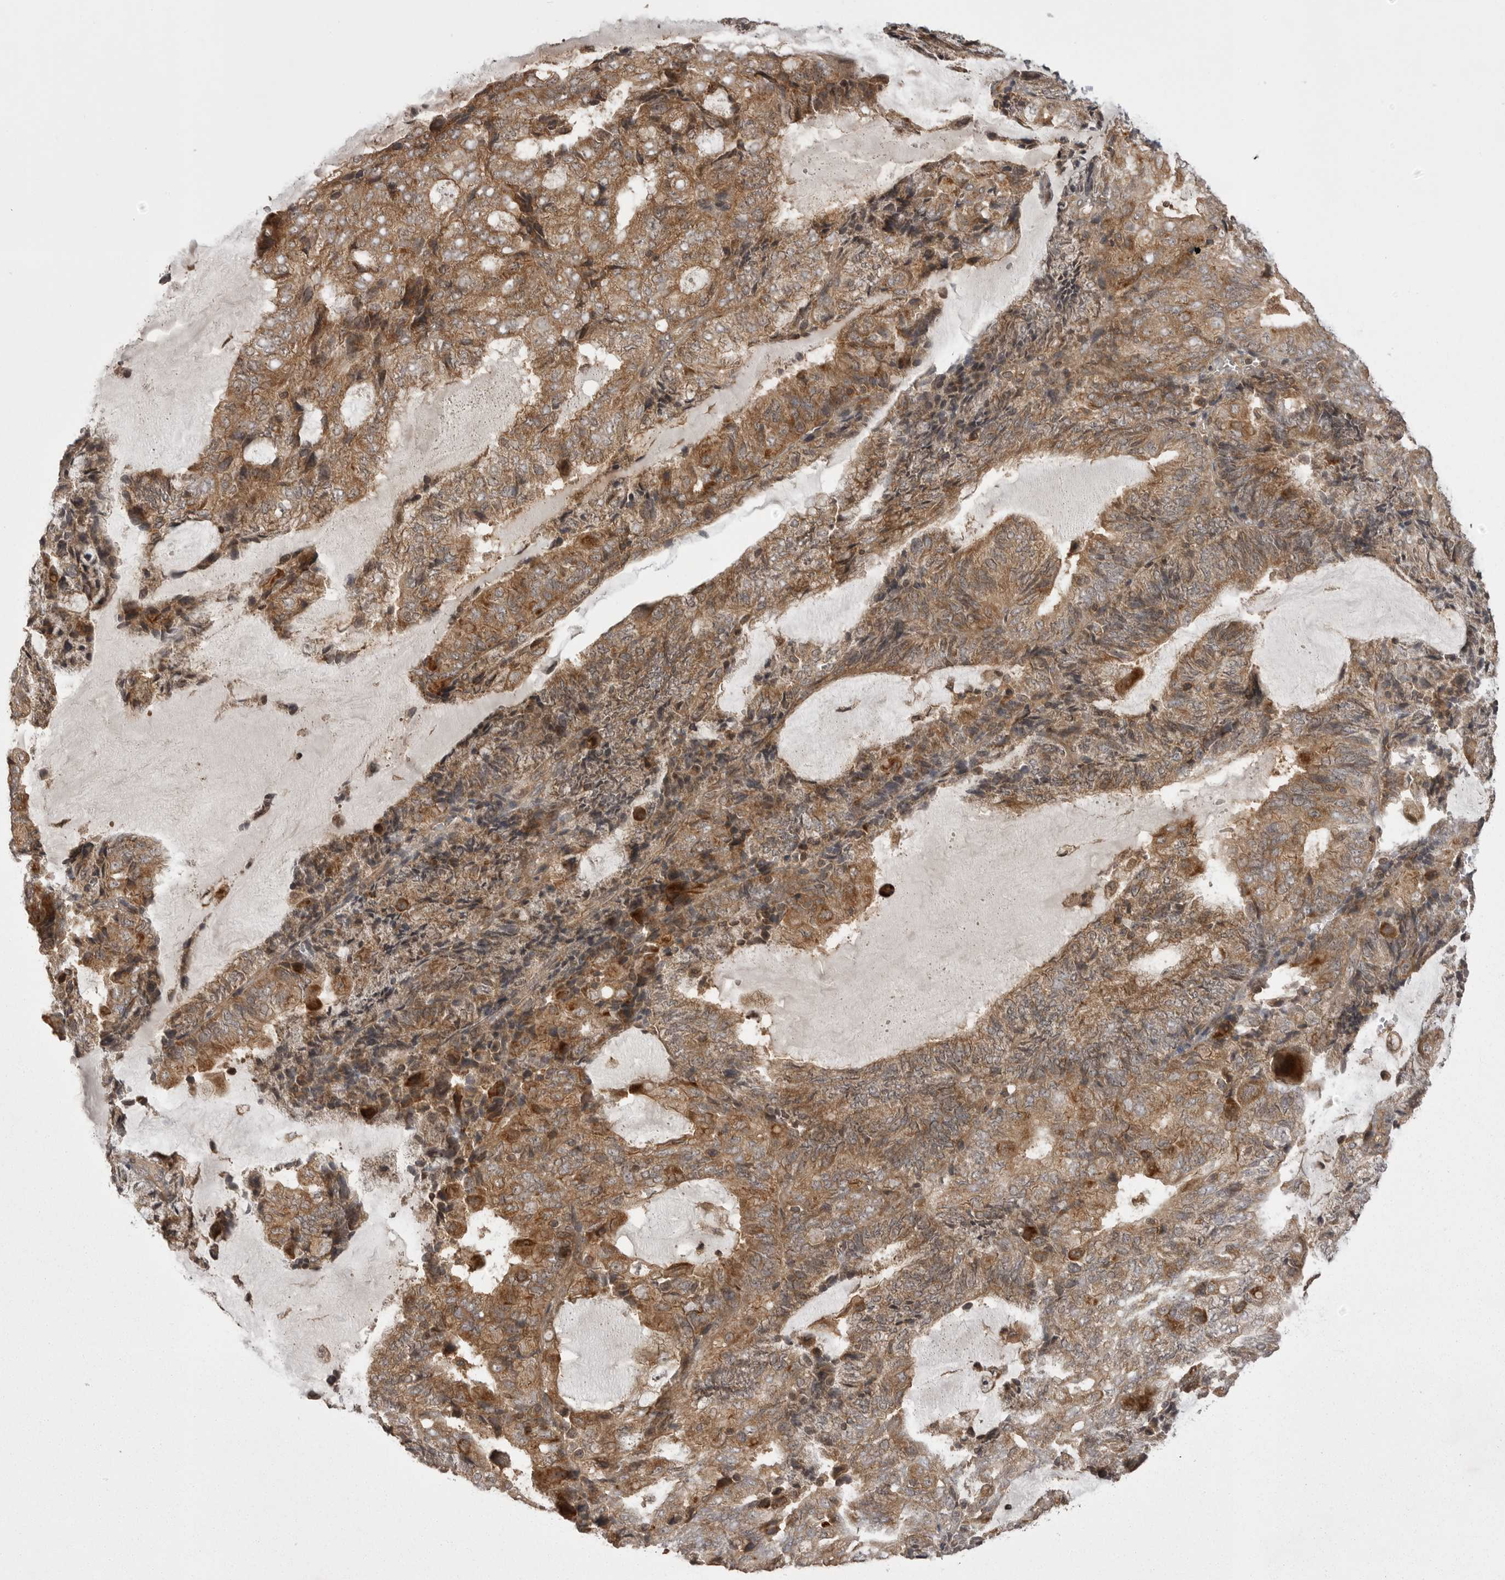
{"staining": {"intensity": "moderate", "quantity": ">75%", "location": "cytoplasmic/membranous"}, "tissue": "endometrial cancer", "cell_type": "Tumor cells", "image_type": "cancer", "snomed": [{"axis": "morphology", "description": "Adenocarcinoma, NOS"}, {"axis": "topography", "description": "Endometrium"}], "caption": "Endometrial adenocarcinoma stained with a brown dye displays moderate cytoplasmic/membranous positive positivity in about >75% of tumor cells.", "gene": "STK24", "patient": {"sex": "female", "age": 81}}